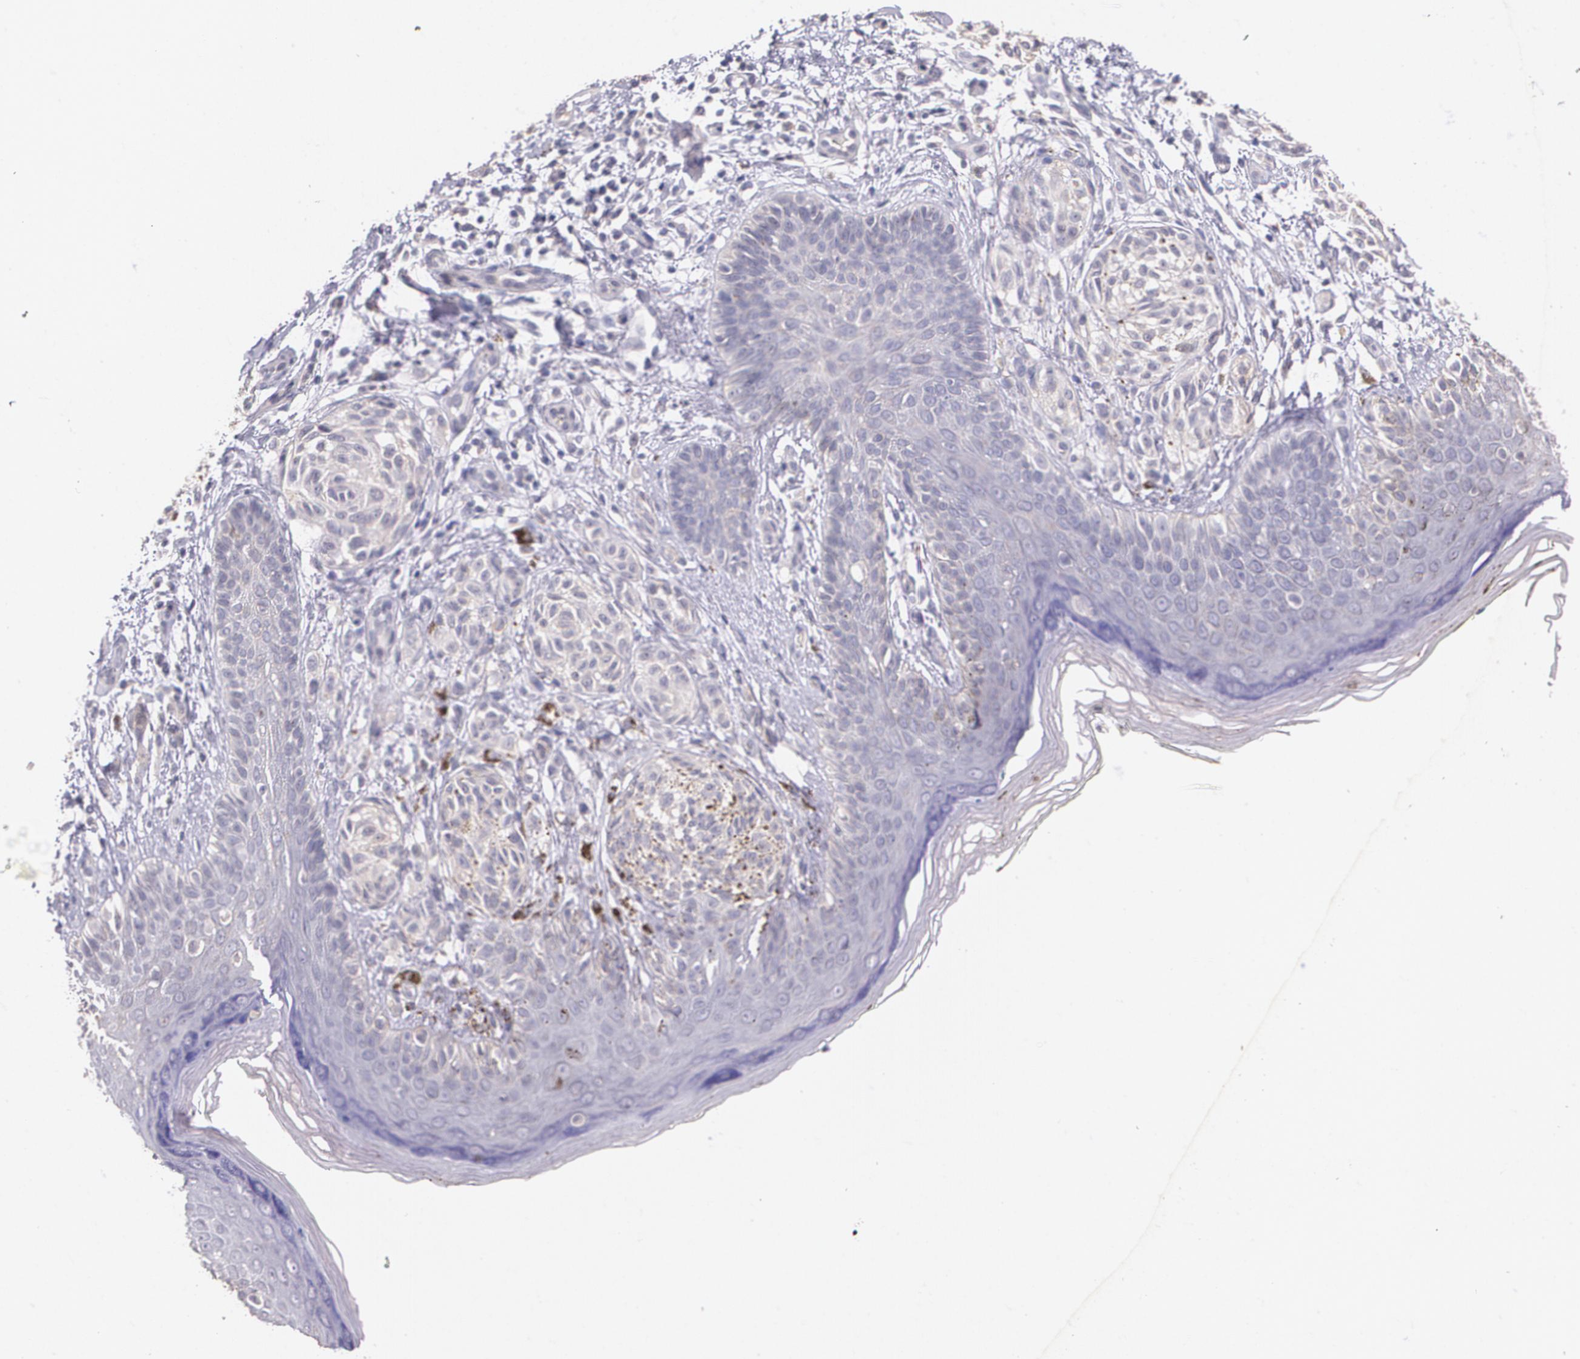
{"staining": {"intensity": "negative", "quantity": "none", "location": "none"}, "tissue": "melanoma", "cell_type": "Tumor cells", "image_type": "cancer", "snomed": [{"axis": "morphology", "description": "Malignant melanoma, NOS"}, {"axis": "topography", "description": "Skin"}], "caption": "The histopathology image shows no significant staining in tumor cells of melanoma.", "gene": "TM4SF1", "patient": {"sex": "male", "age": 57}}